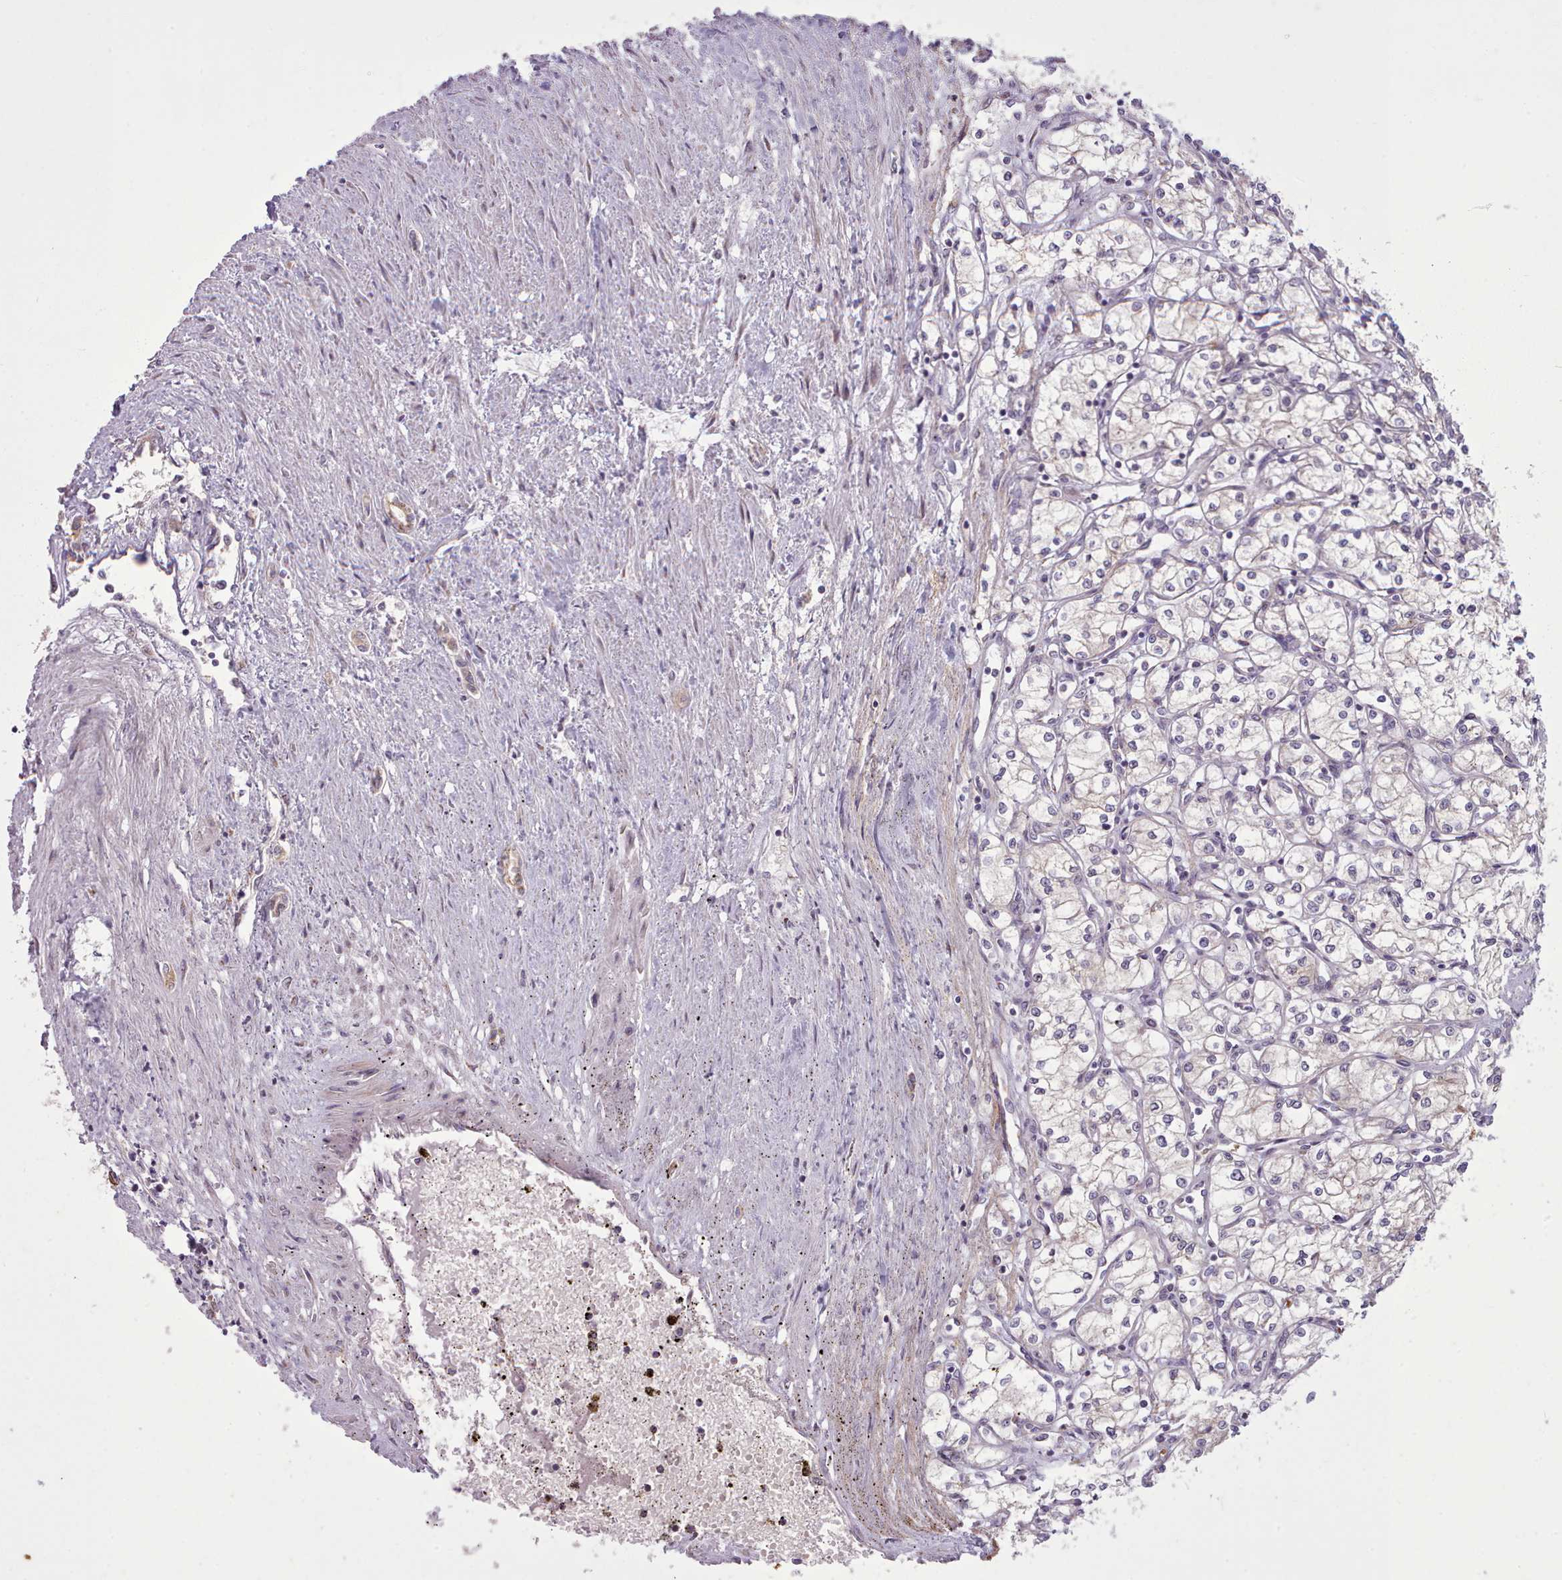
{"staining": {"intensity": "negative", "quantity": "none", "location": "none"}, "tissue": "renal cancer", "cell_type": "Tumor cells", "image_type": "cancer", "snomed": [{"axis": "morphology", "description": "Adenocarcinoma, NOS"}, {"axis": "topography", "description": "Kidney"}], "caption": "A high-resolution micrograph shows IHC staining of renal adenocarcinoma, which shows no significant expression in tumor cells.", "gene": "NMRK1", "patient": {"sex": "male", "age": 59}}